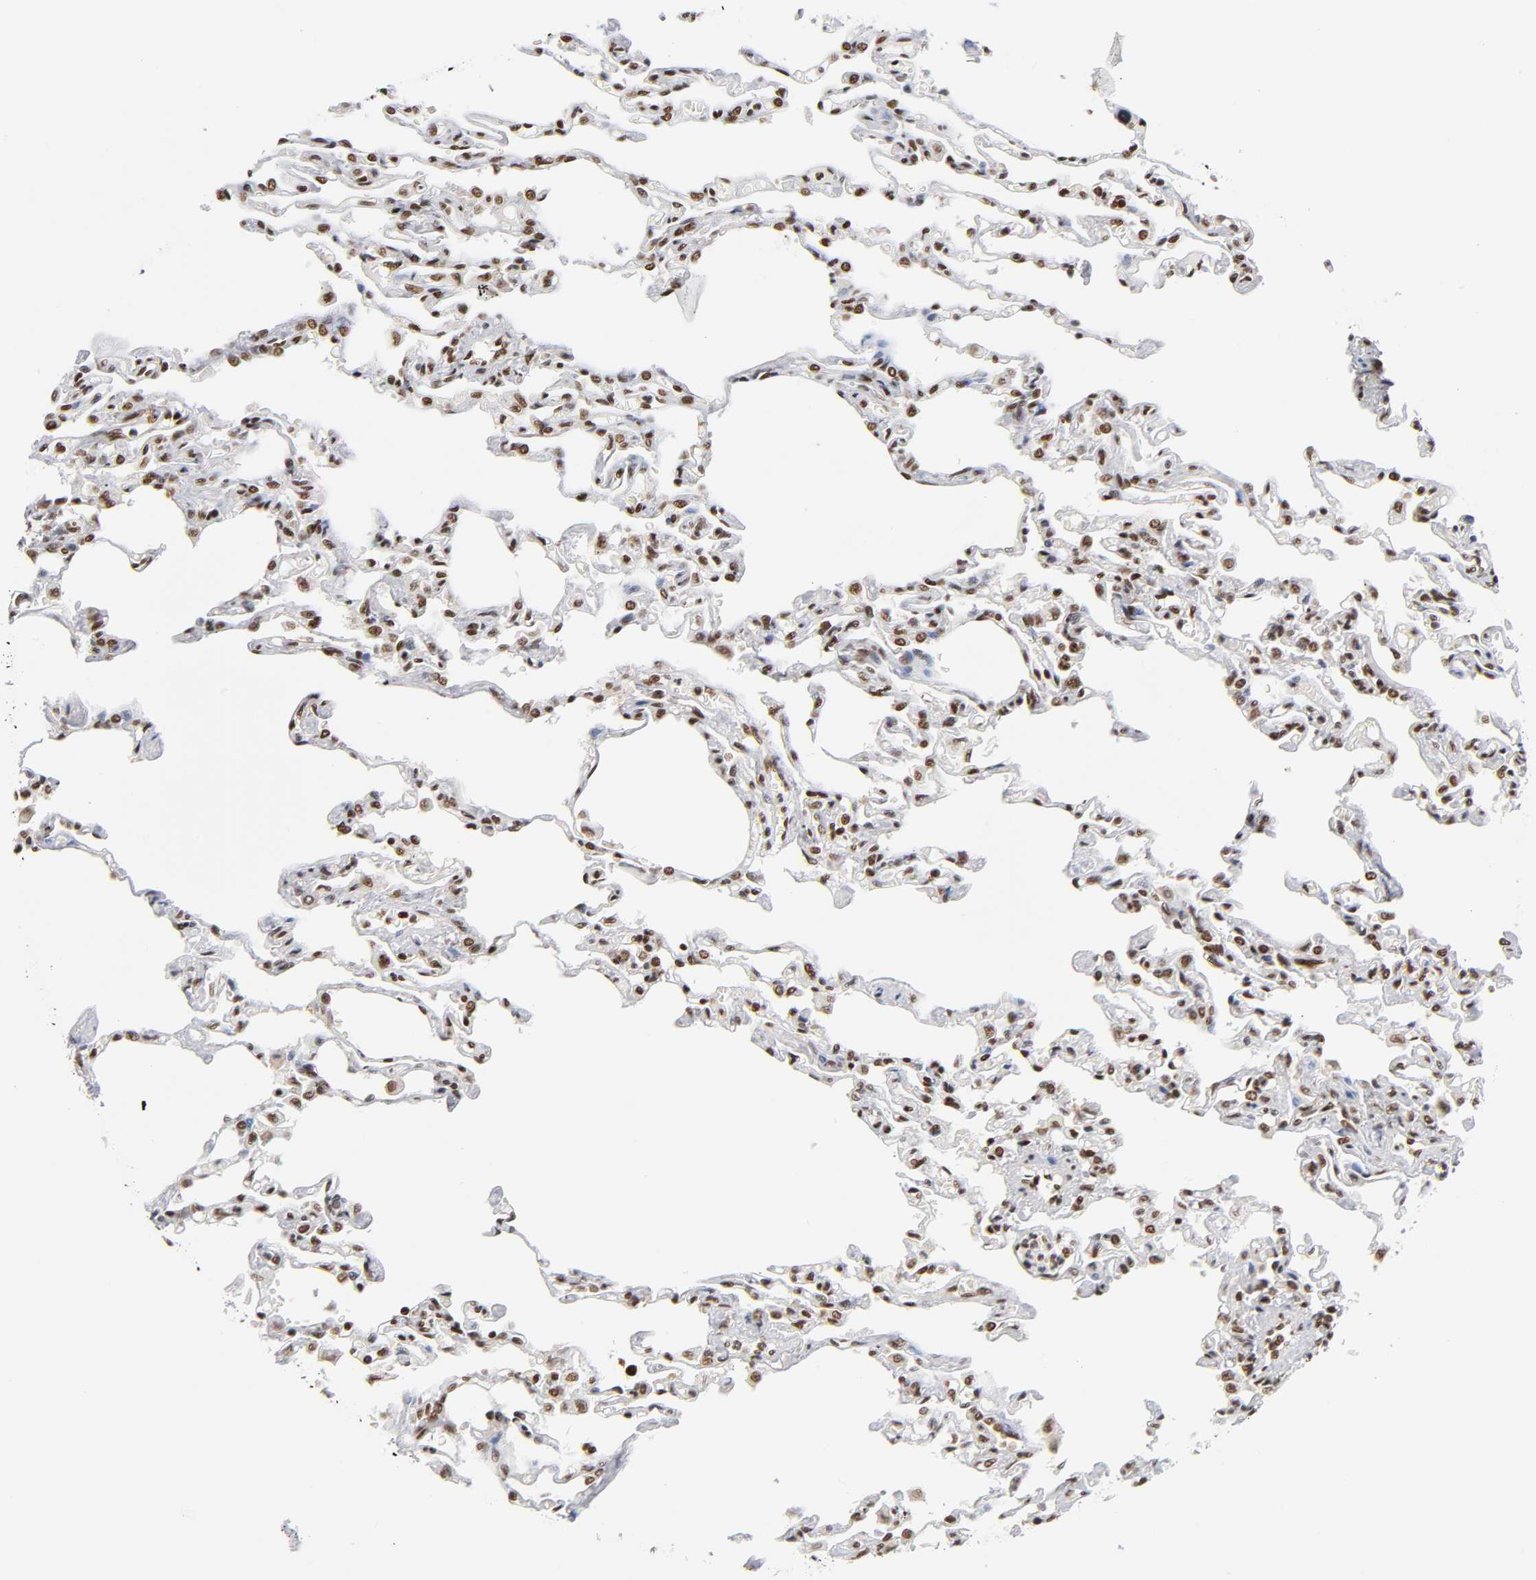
{"staining": {"intensity": "strong", "quantity": ">75%", "location": "nuclear"}, "tissue": "lung", "cell_type": "Alveolar cells", "image_type": "normal", "snomed": [{"axis": "morphology", "description": "Normal tissue, NOS"}, {"axis": "topography", "description": "Lung"}], "caption": "Strong nuclear protein staining is identified in approximately >75% of alveolar cells in lung. The staining is performed using DAB (3,3'-diaminobenzidine) brown chromogen to label protein expression. The nuclei are counter-stained blue using hematoxylin.", "gene": "ILKAP", "patient": {"sex": "male", "age": 21}}